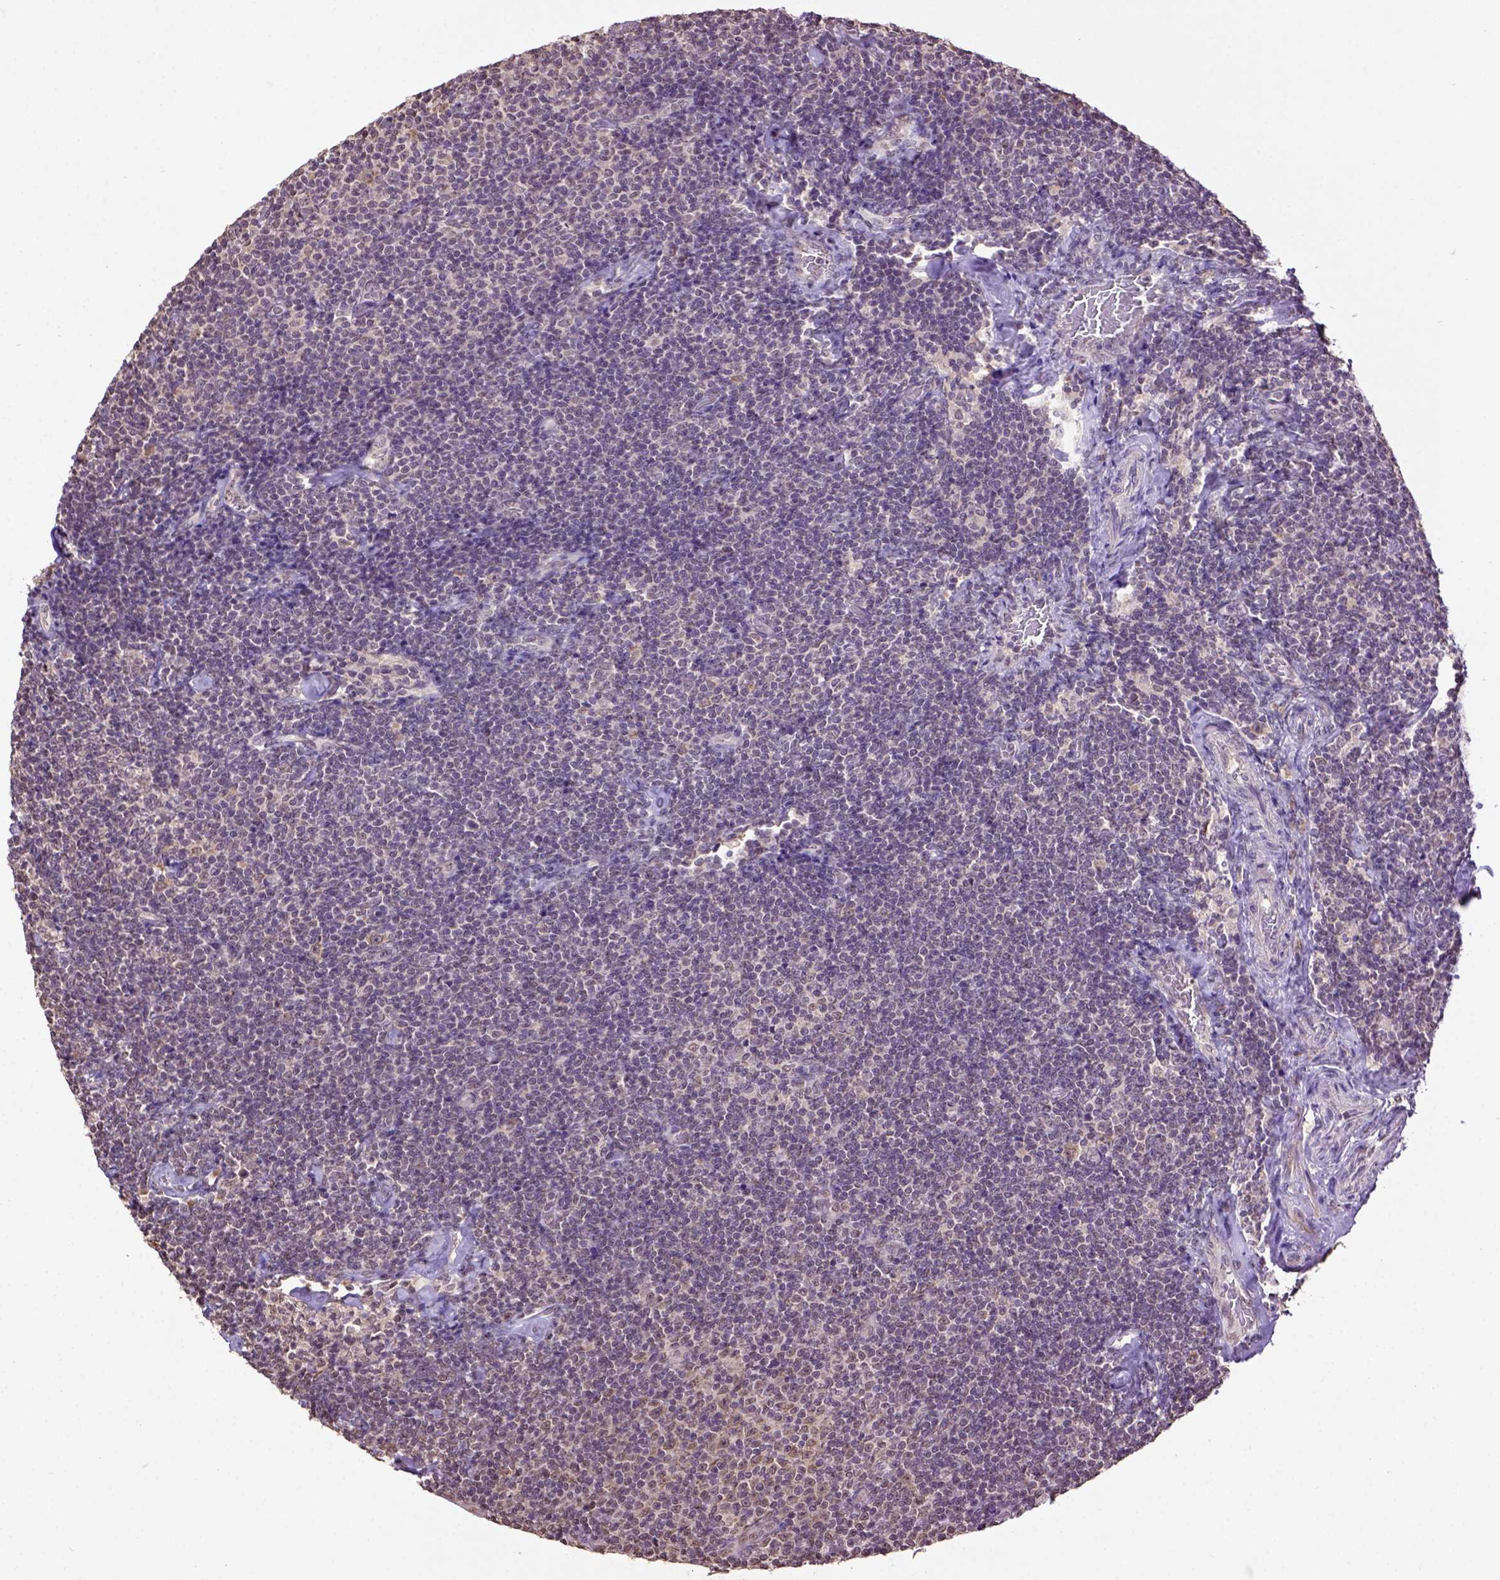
{"staining": {"intensity": "weak", "quantity": "<25%", "location": "cytoplasmic/membranous"}, "tissue": "lymphoma", "cell_type": "Tumor cells", "image_type": "cancer", "snomed": [{"axis": "morphology", "description": "Malignant lymphoma, non-Hodgkin's type, Low grade"}, {"axis": "topography", "description": "Lymph node"}], "caption": "The micrograph displays no significant staining in tumor cells of malignant lymphoma, non-Hodgkin's type (low-grade).", "gene": "WDR17", "patient": {"sex": "male", "age": 81}}